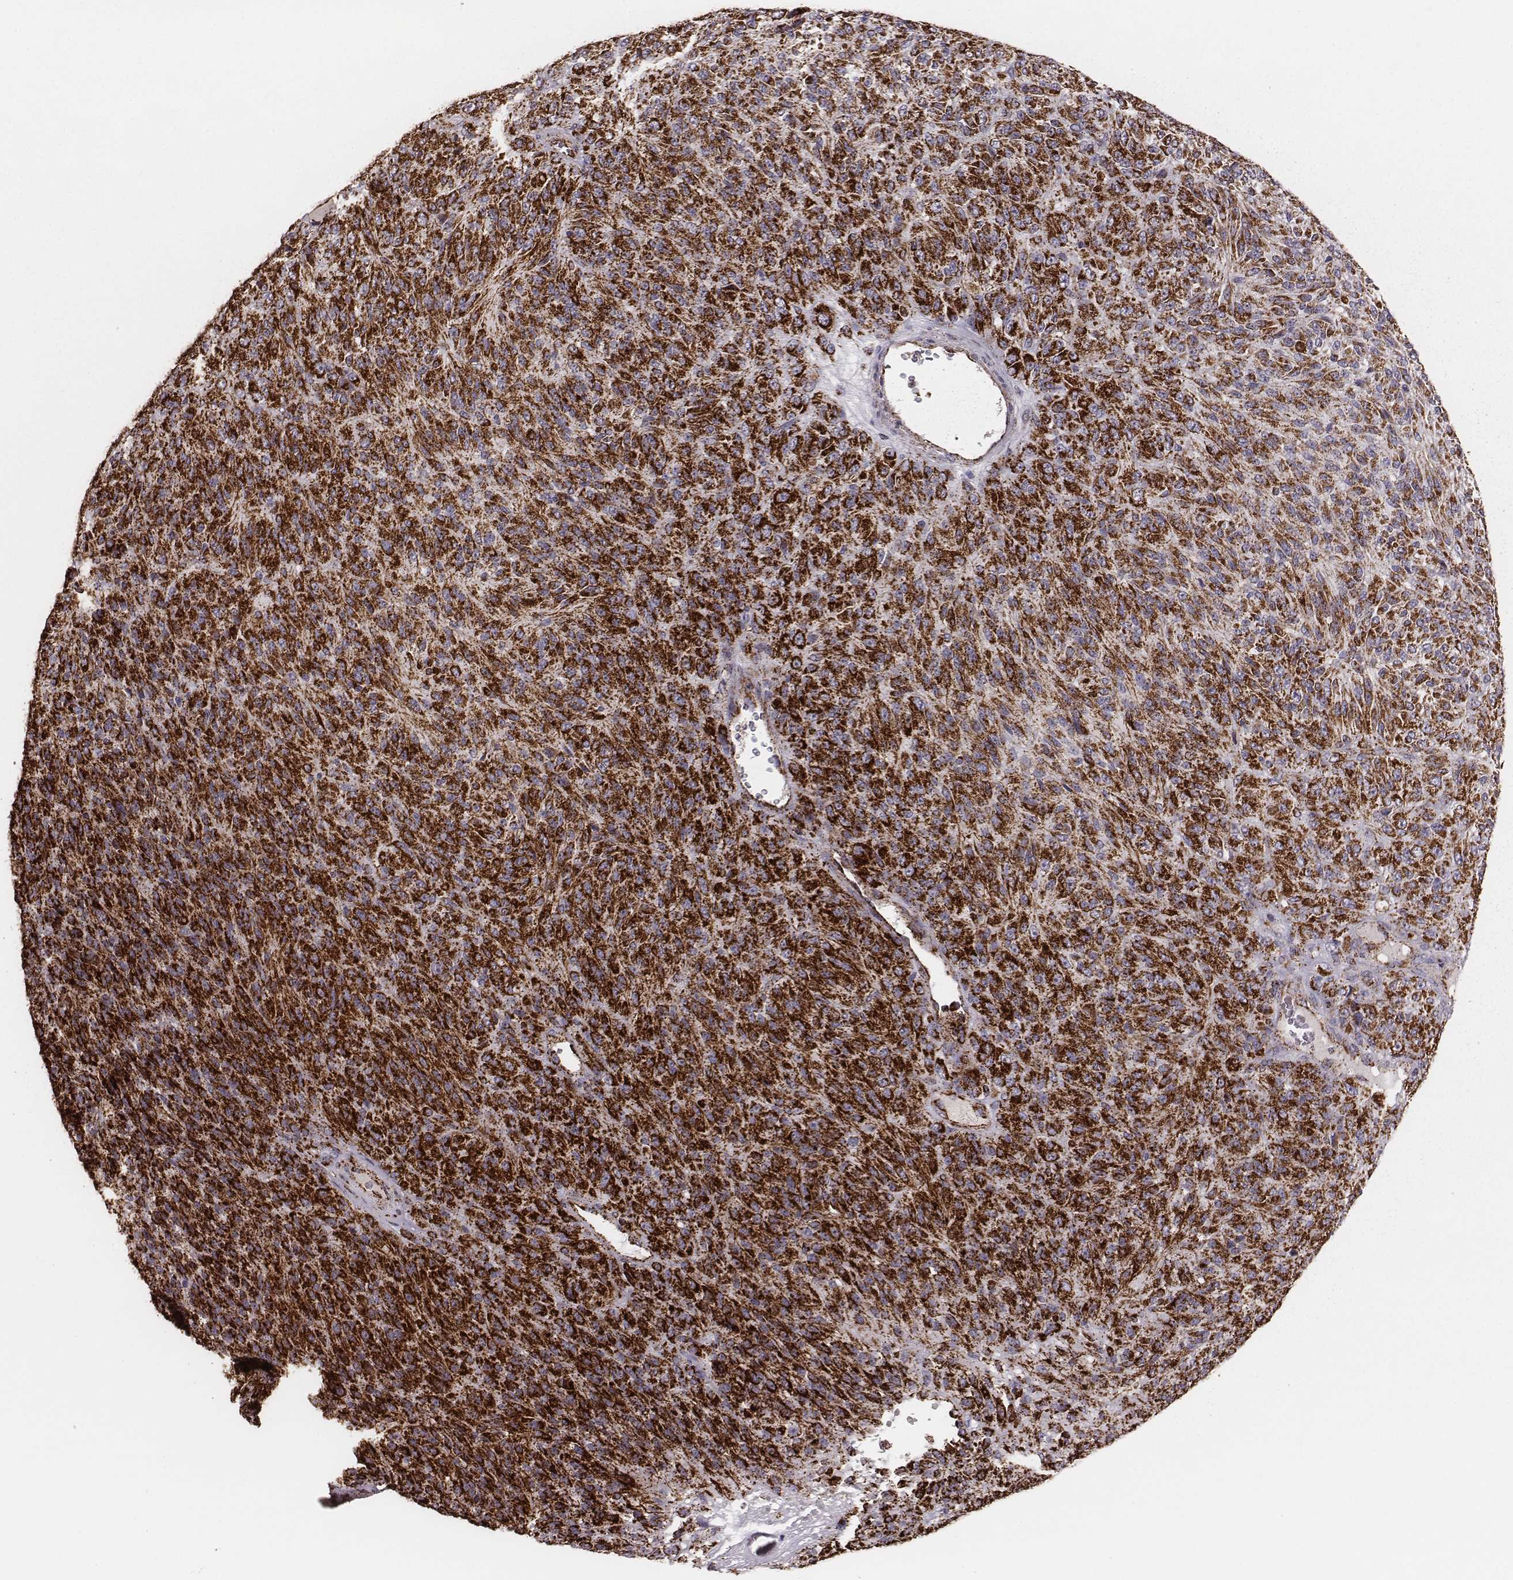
{"staining": {"intensity": "strong", "quantity": ">75%", "location": "cytoplasmic/membranous"}, "tissue": "melanoma", "cell_type": "Tumor cells", "image_type": "cancer", "snomed": [{"axis": "morphology", "description": "Malignant melanoma, Metastatic site"}, {"axis": "topography", "description": "Brain"}], "caption": "DAB immunohistochemical staining of malignant melanoma (metastatic site) reveals strong cytoplasmic/membranous protein expression in approximately >75% of tumor cells. Using DAB (brown) and hematoxylin (blue) stains, captured at high magnification using brightfield microscopy.", "gene": "TUFM", "patient": {"sex": "female", "age": 56}}